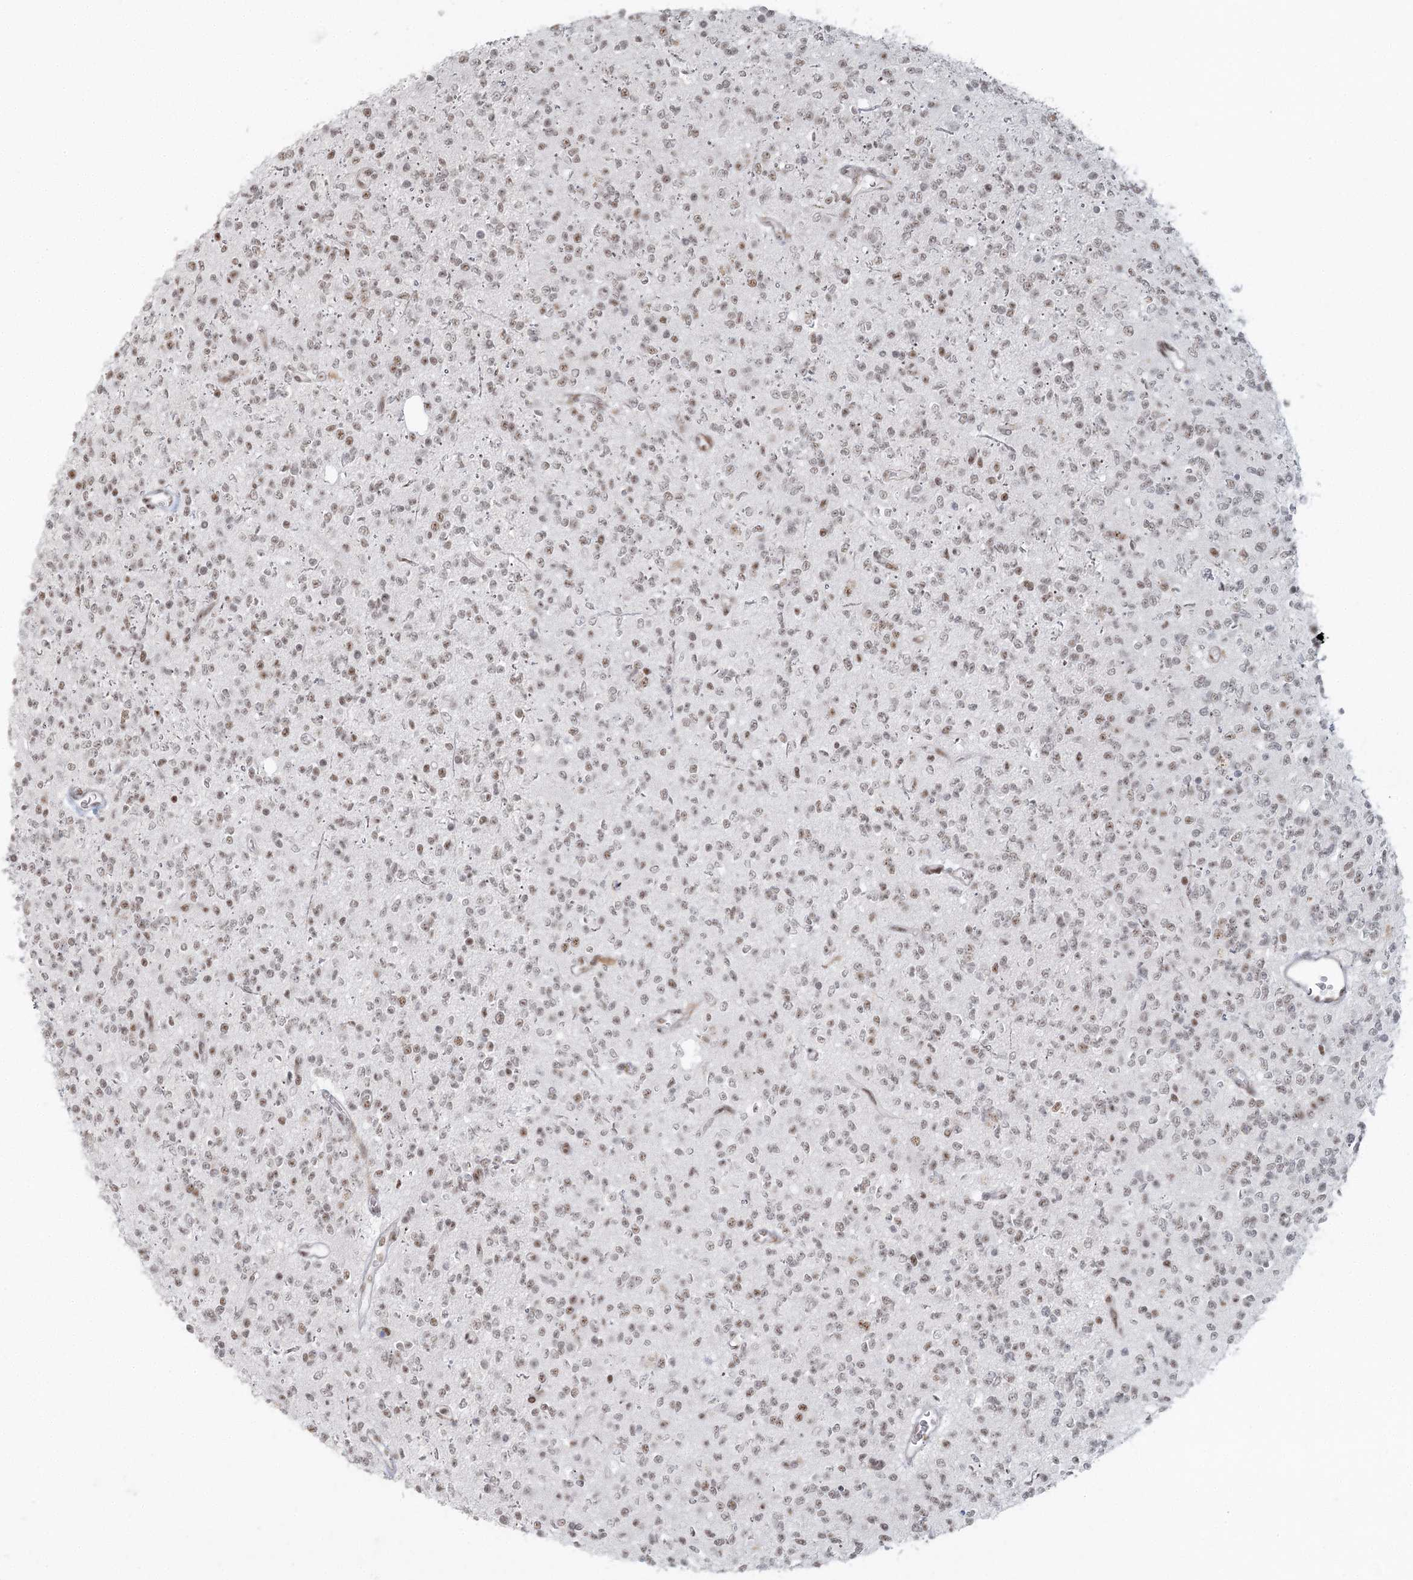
{"staining": {"intensity": "weak", "quantity": ">75%", "location": "nuclear"}, "tissue": "glioma", "cell_type": "Tumor cells", "image_type": "cancer", "snomed": [{"axis": "morphology", "description": "Glioma, malignant, High grade"}, {"axis": "topography", "description": "Brain"}], "caption": "Weak nuclear protein expression is seen in about >75% of tumor cells in glioma. Nuclei are stained in blue.", "gene": "U2SURP", "patient": {"sex": "male", "age": 34}}